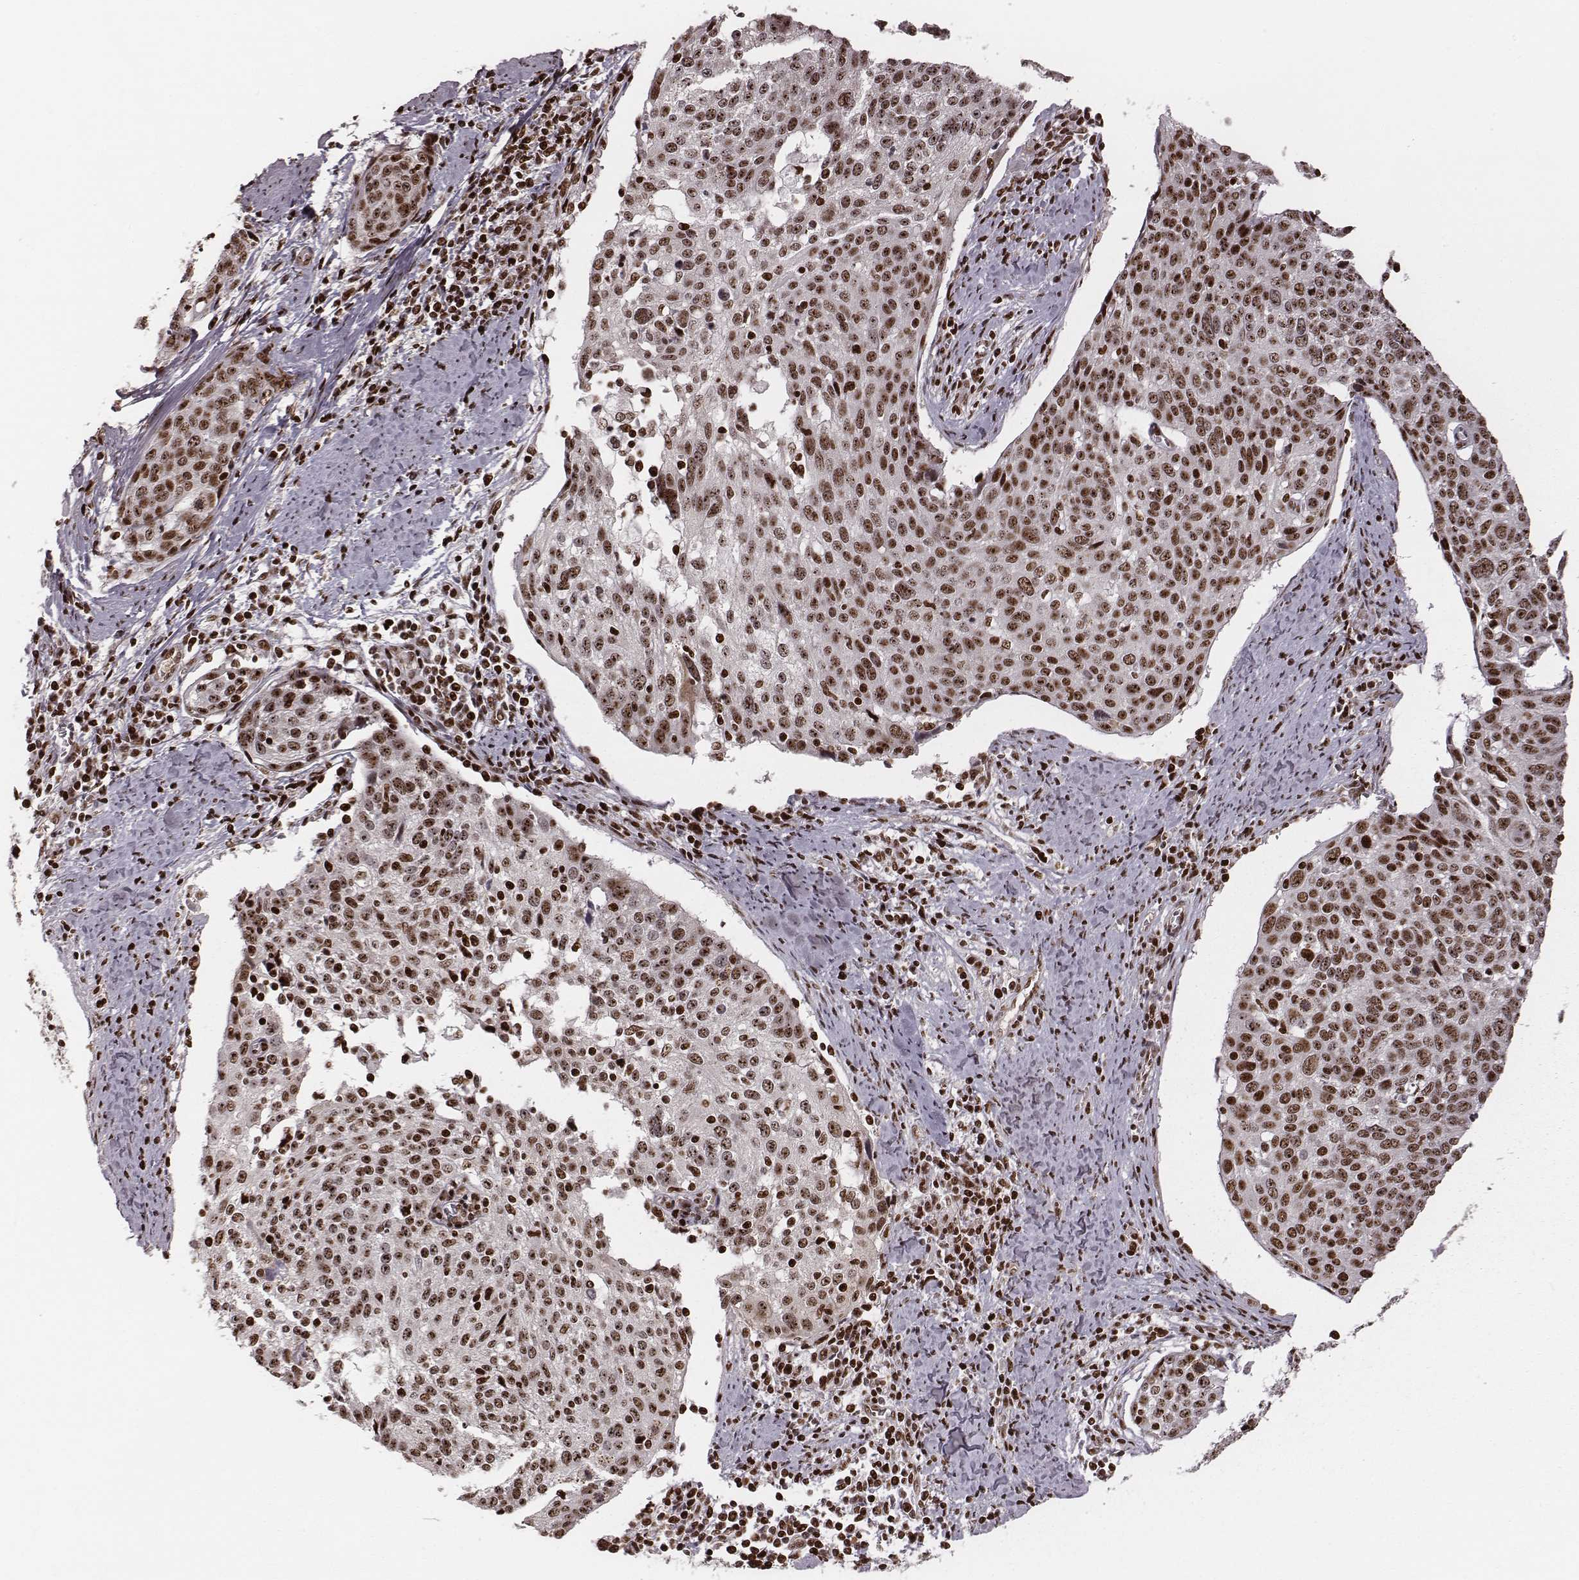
{"staining": {"intensity": "moderate", "quantity": ">75%", "location": "nuclear"}, "tissue": "cervical cancer", "cell_type": "Tumor cells", "image_type": "cancer", "snomed": [{"axis": "morphology", "description": "Squamous cell carcinoma, NOS"}, {"axis": "topography", "description": "Cervix"}], "caption": "Immunohistochemical staining of human cervical squamous cell carcinoma shows medium levels of moderate nuclear staining in about >75% of tumor cells. (DAB (3,3'-diaminobenzidine) = brown stain, brightfield microscopy at high magnification).", "gene": "VRK3", "patient": {"sex": "female", "age": 39}}